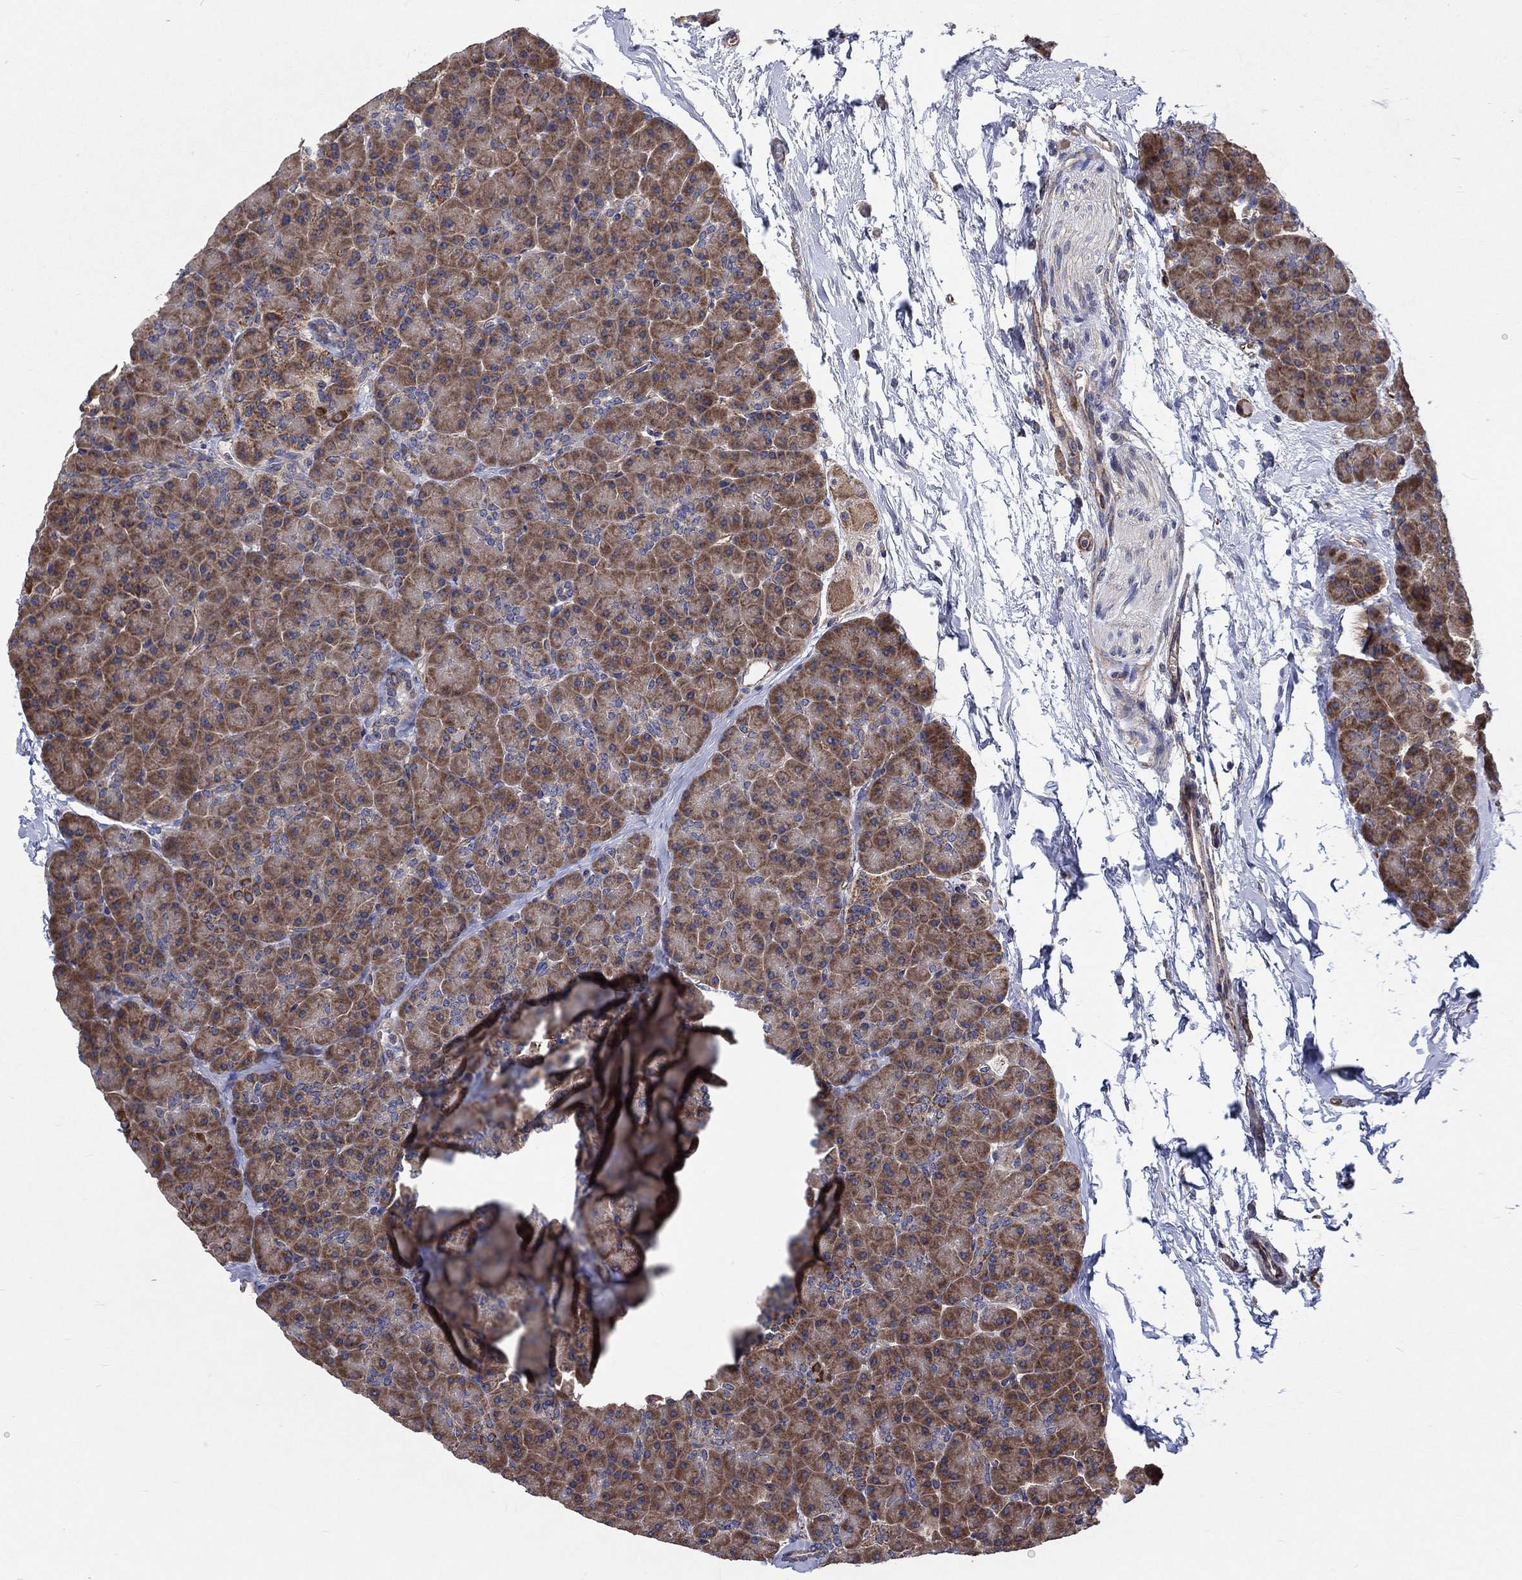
{"staining": {"intensity": "strong", "quantity": "25%-75%", "location": "cytoplasmic/membranous"}, "tissue": "pancreas", "cell_type": "Exocrine glandular cells", "image_type": "normal", "snomed": [{"axis": "morphology", "description": "Normal tissue, NOS"}, {"axis": "topography", "description": "Pancreas"}], "caption": "IHC staining of unremarkable pancreas, which reveals high levels of strong cytoplasmic/membranous positivity in about 25%-75% of exocrine glandular cells indicating strong cytoplasmic/membranous protein positivity. The staining was performed using DAB (brown) for protein detection and nuclei were counterstained in hematoxylin (blue).", "gene": "RPLP0", "patient": {"sex": "female", "age": 44}}